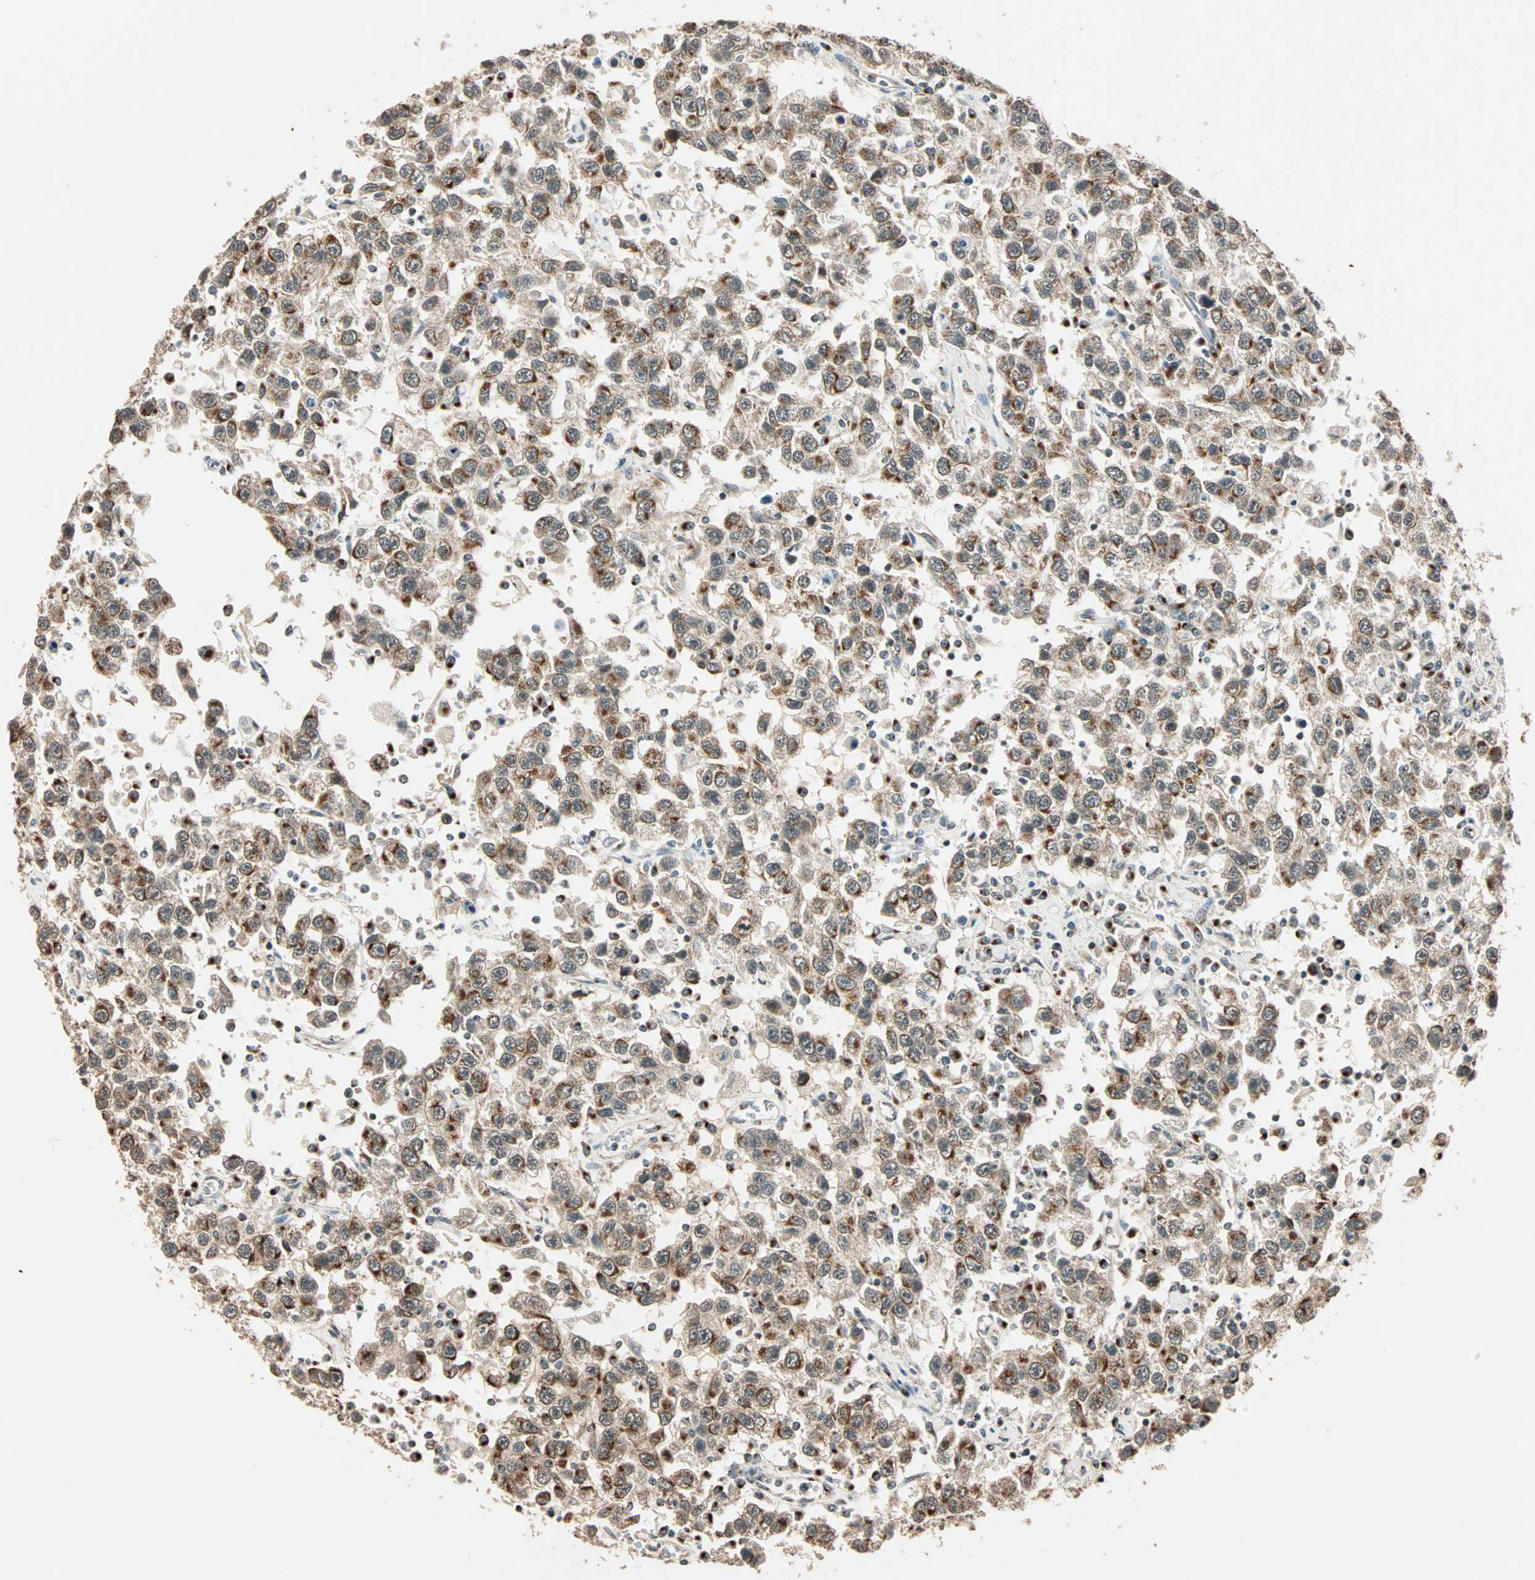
{"staining": {"intensity": "moderate", "quantity": "25%-75%", "location": "cytoplasmic/membranous"}, "tissue": "testis cancer", "cell_type": "Tumor cells", "image_type": "cancer", "snomed": [{"axis": "morphology", "description": "Seminoma, NOS"}, {"axis": "topography", "description": "Testis"}], "caption": "Immunohistochemistry (IHC) image of human testis cancer (seminoma) stained for a protein (brown), which exhibits medium levels of moderate cytoplasmic/membranous expression in about 25%-75% of tumor cells.", "gene": "PRDM2", "patient": {"sex": "male", "age": 41}}